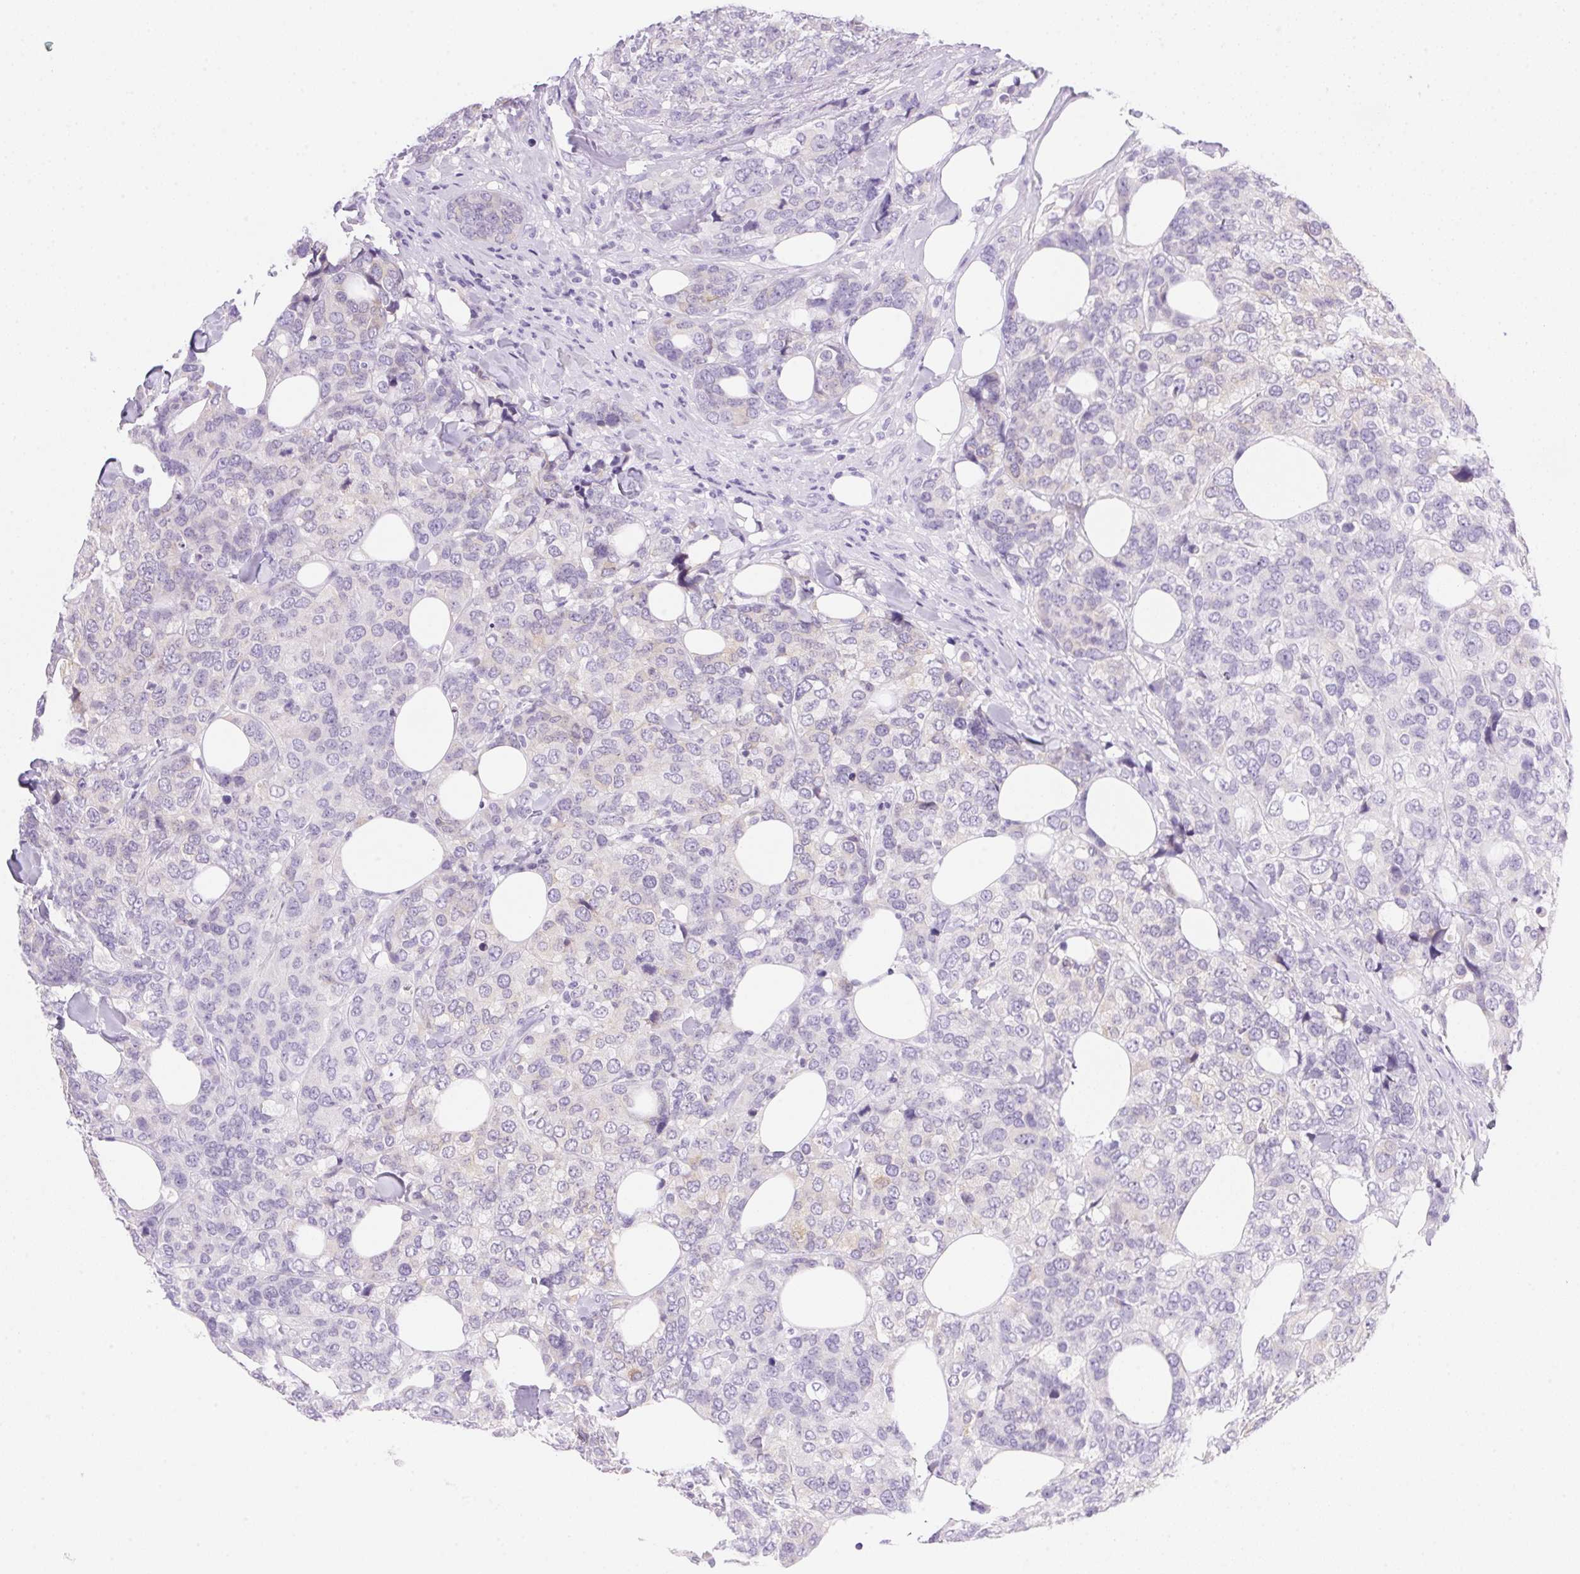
{"staining": {"intensity": "negative", "quantity": "none", "location": "none"}, "tissue": "breast cancer", "cell_type": "Tumor cells", "image_type": "cancer", "snomed": [{"axis": "morphology", "description": "Lobular carcinoma"}, {"axis": "topography", "description": "Breast"}], "caption": "Human breast cancer (lobular carcinoma) stained for a protein using IHC shows no staining in tumor cells.", "gene": "DHCR24", "patient": {"sex": "female", "age": 59}}